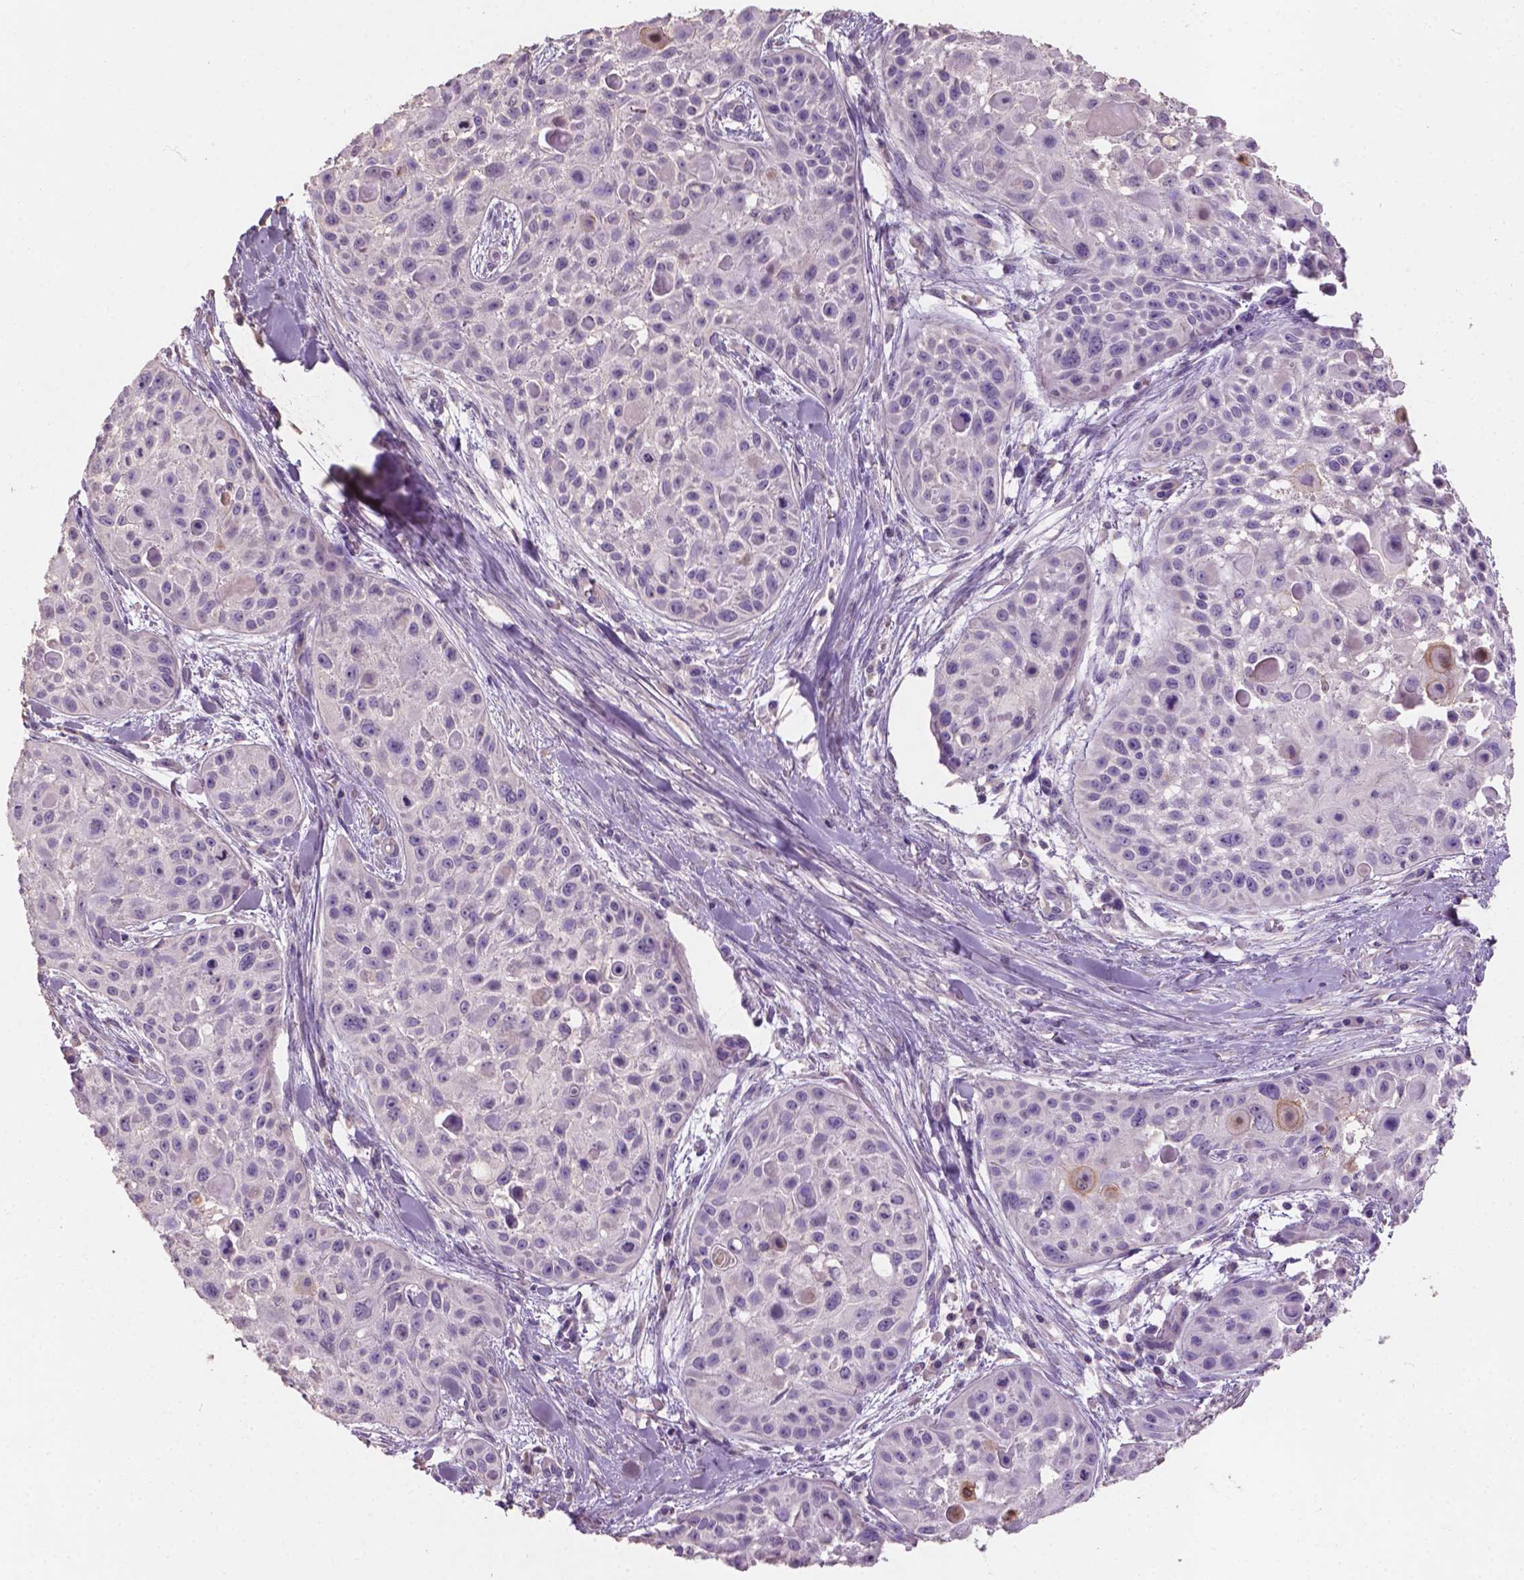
{"staining": {"intensity": "strong", "quantity": "<25%", "location": "cytoplasmic/membranous"}, "tissue": "skin cancer", "cell_type": "Tumor cells", "image_type": "cancer", "snomed": [{"axis": "morphology", "description": "Squamous cell carcinoma, NOS"}, {"axis": "topography", "description": "Skin"}, {"axis": "topography", "description": "Anal"}], "caption": "IHC (DAB) staining of human squamous cell carcinoma (skin) reveals strong cytoplasmic/membranous protein staining in approximately <25% of tumor cells.", "gene": "SBSN", "patient": {"sex": "female", "age": 75}}